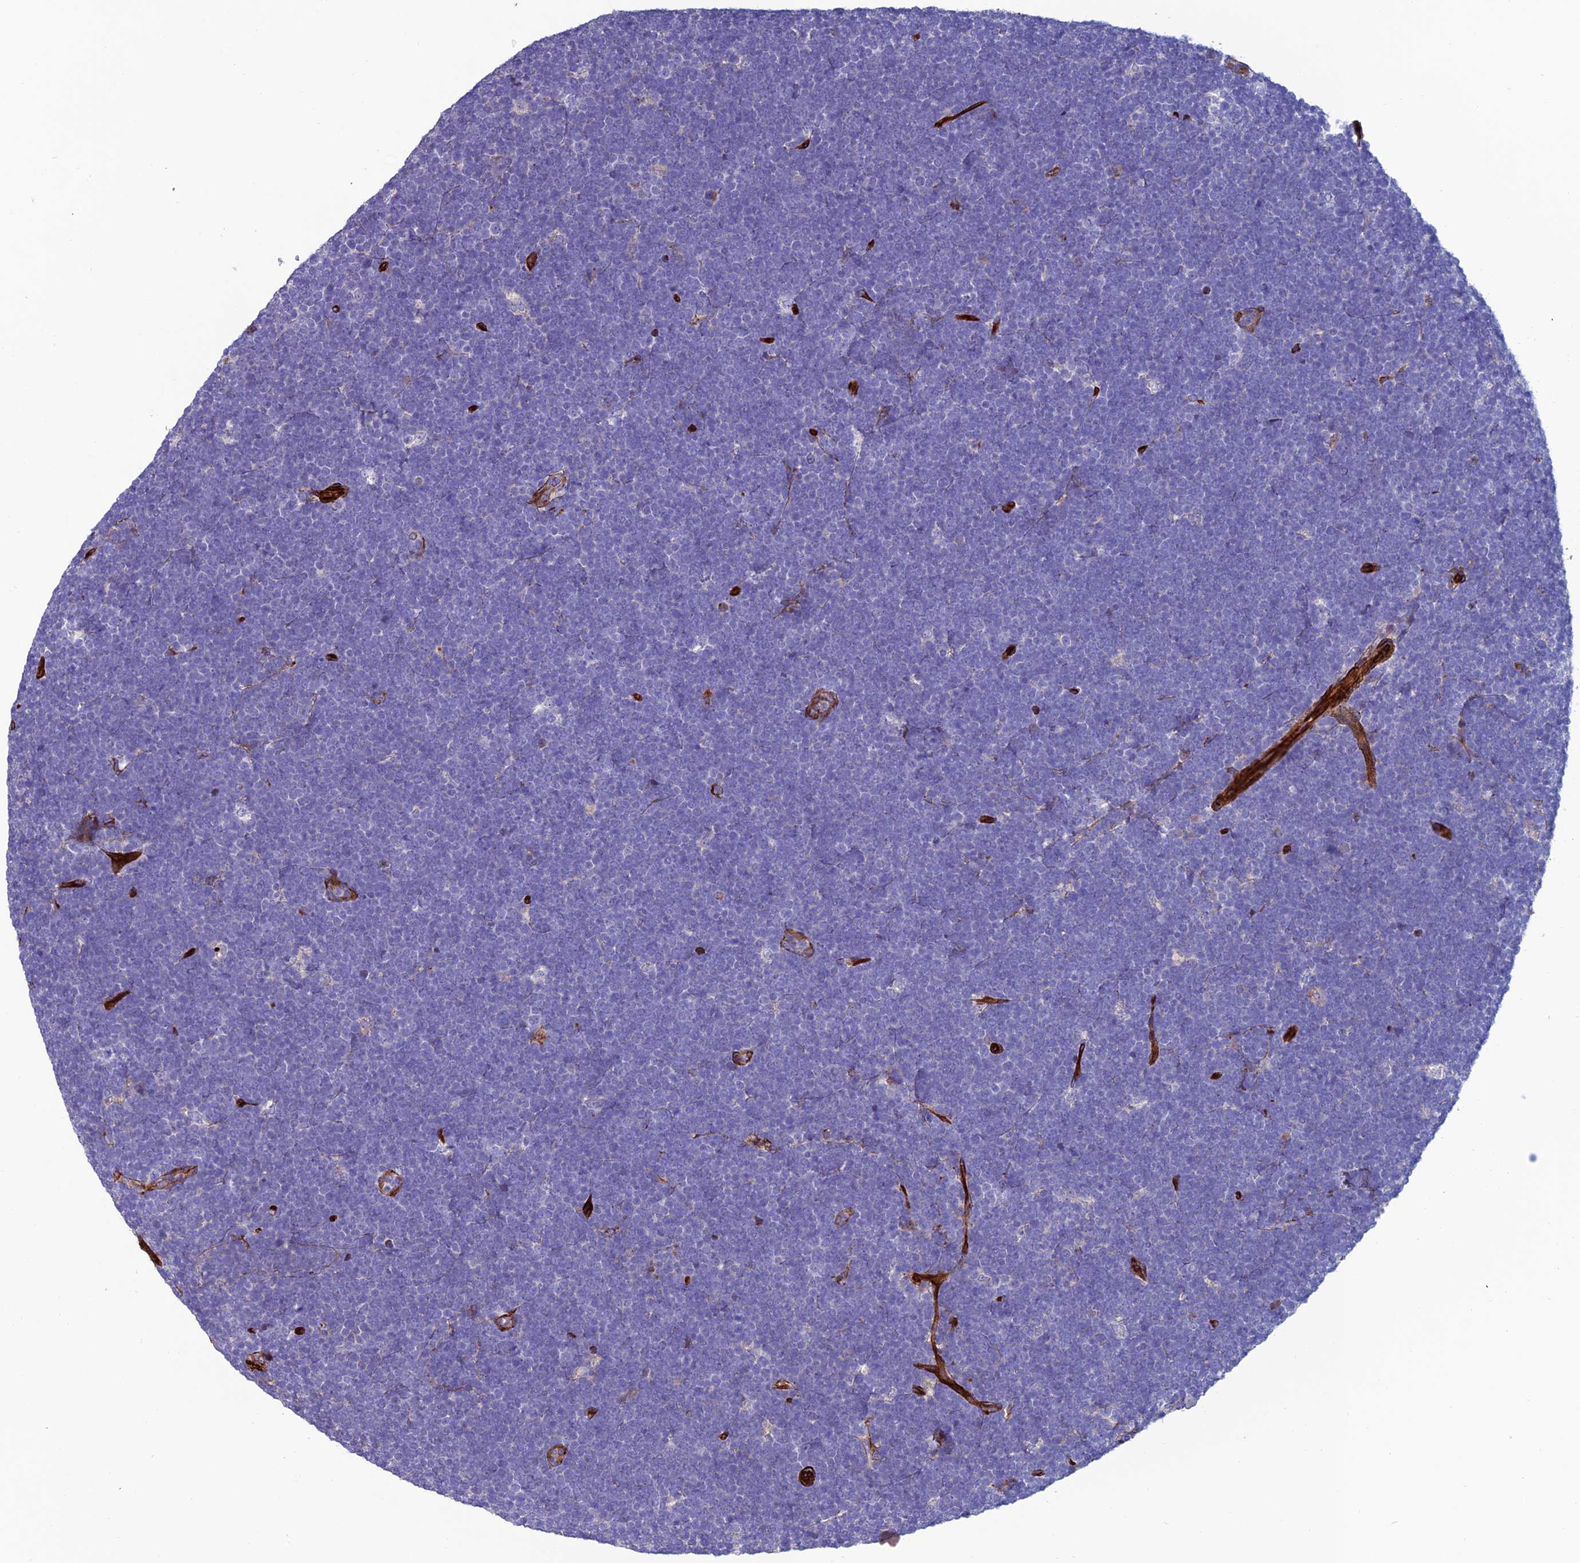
{"staining": {"intensity": "negative", "quantity": "none", "location": "none"}, "tissue": "lymphoma", "cell_type": "Tumor cells", "image_type": "cancer", "snomed": [{"axis": "morphology", "description": "Malignant lymphoma, non-Hodgkin's type, High grade"}, {"axis": "topography", "description": "Lymph node"}], "caption": "DAB (3,3'-diaminobenzidine) immunohistochemical staining of lymphoma displays no significant expression in tumor cells. (Immunohistochemistry (ihc), brightfield microscopy, high magnification).", "gene": "REX1BD", "patient": {"sex": "male", "age": 13}}